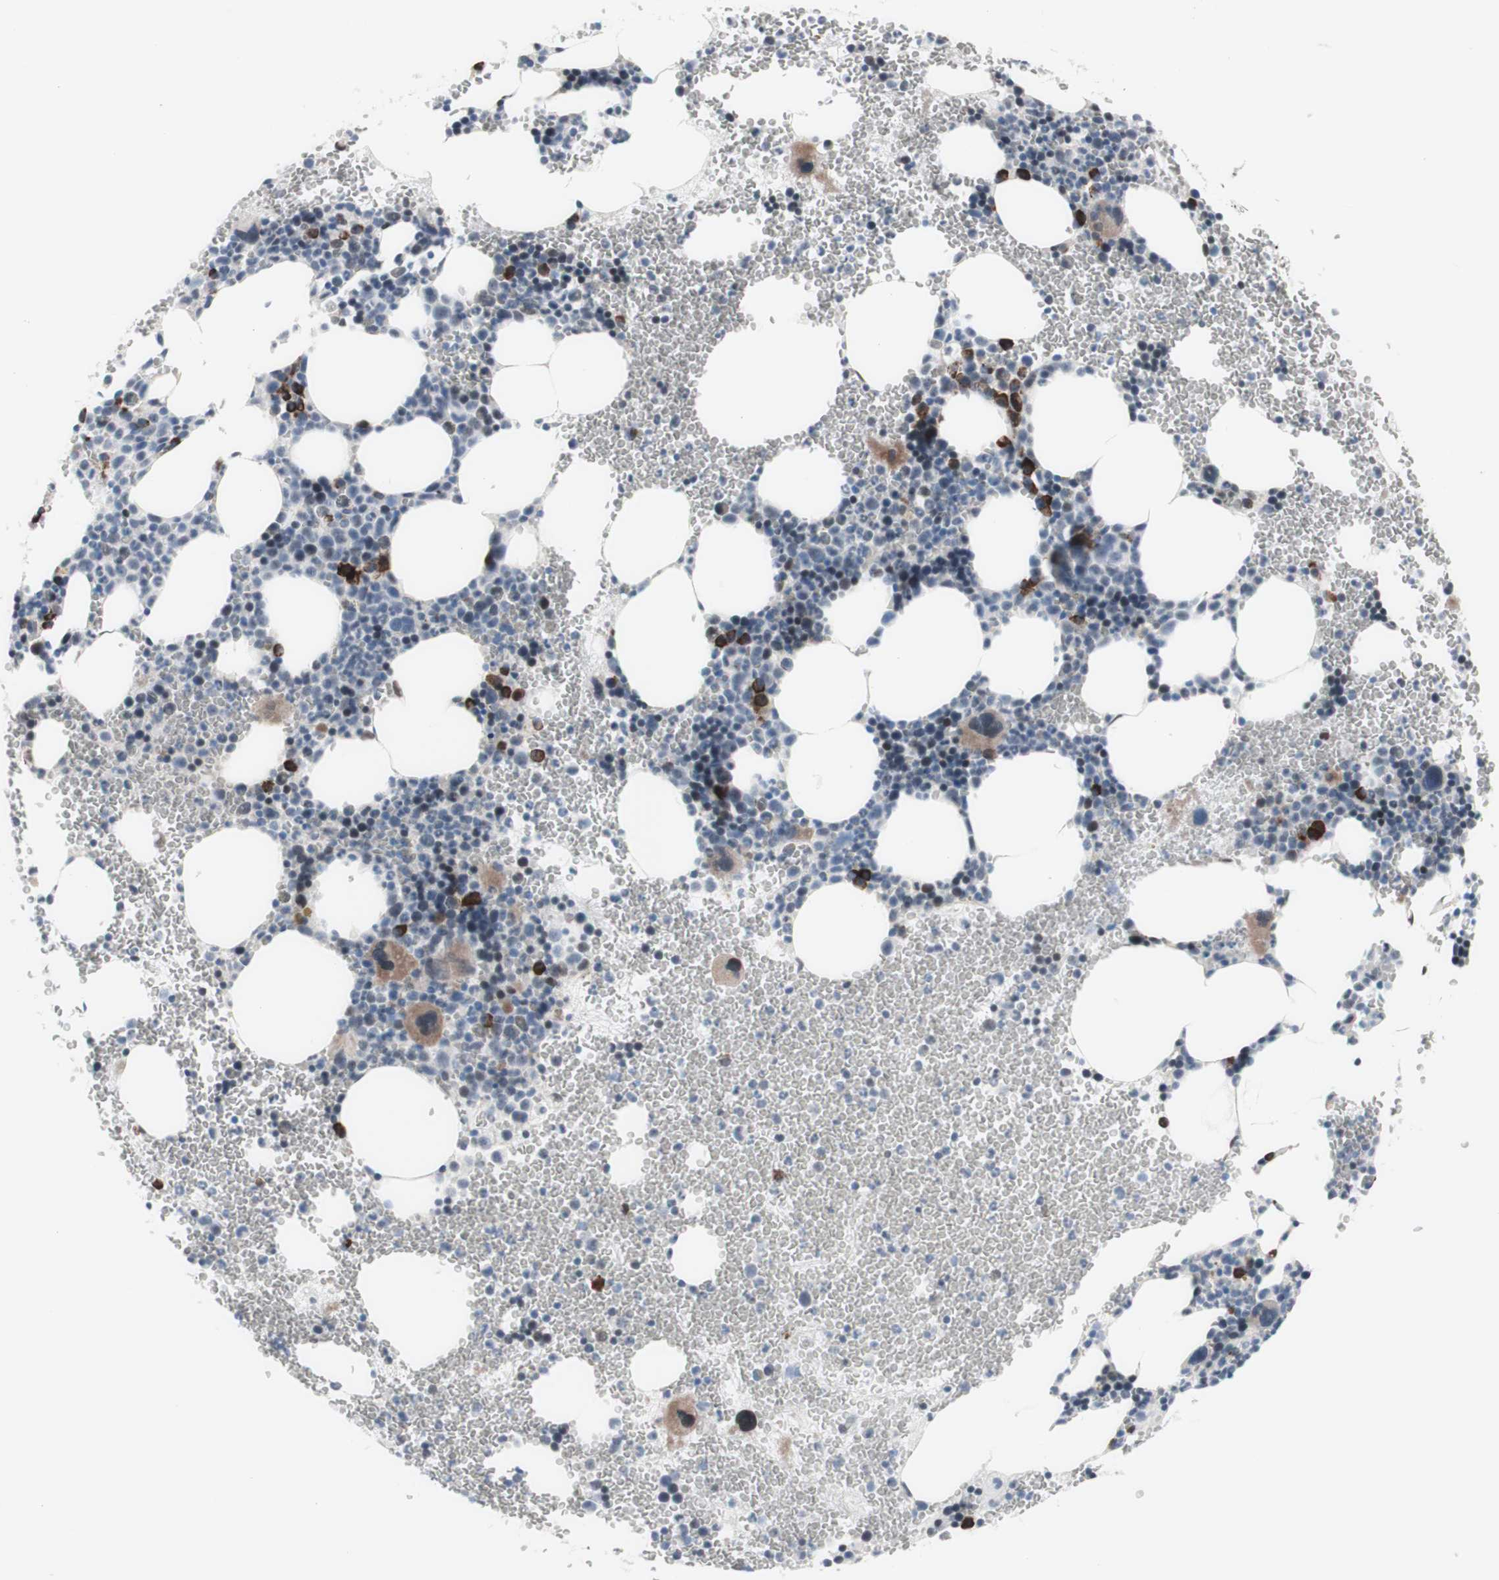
{"staining": {"intensity": "strong", "quantity": "<25%", "location": "cytoplasmic/membranous"}, "tissue": "bone marrow", "cell_type": "Hematopoietic cells", "image_type": "normal", "snomed": [{"axis": "morphology", "description": "Normal tissue, NOS"}, {"axis": "morphology", "description": "Inflammation, NOS"}, {"axis": "topography", "description": "Bone marrow"}], "caption": "A photomicrograph of bone marrow stained for a protein shows strong cytoplasmic/membranous brown staining in hematopoietic cells.", "gene": "PHTF2", "patient": {"sex": "female", "age": 76}}